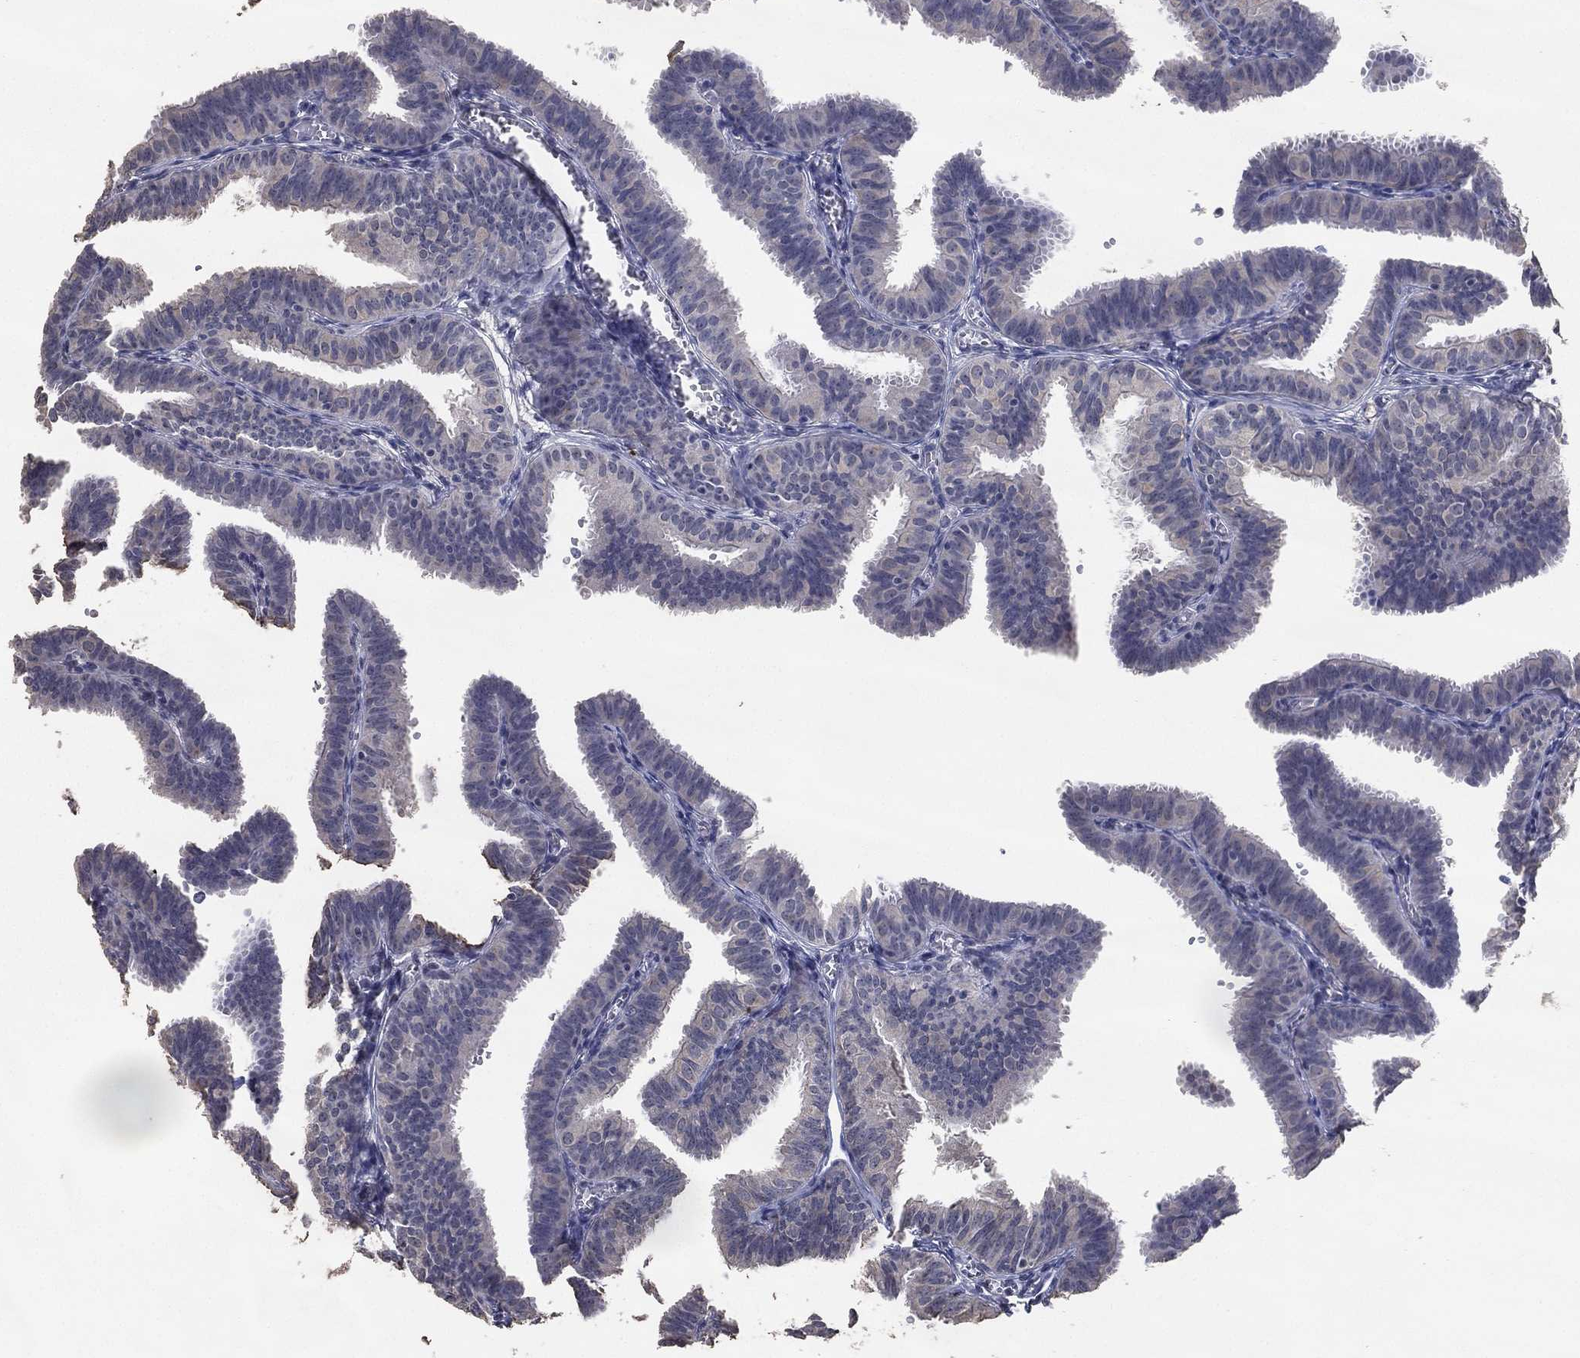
{"staining": {"intensity": "negative", "quantity": "none", "location": "none"}, "tissue": "fallopian tube", "cell_type": "Glandular cells", "image_type": "normal", "snomed": [{"axis": "morphology", "description": "Normal tissue, NOS"}, {"axis": "topography", "description": "Fallopian tube"}], "caption": "Glandular cells show no significant protein positivity in benign fallopian tube.", "gene": "DSG1", "patient": {"sex": "female", "age": 25}}